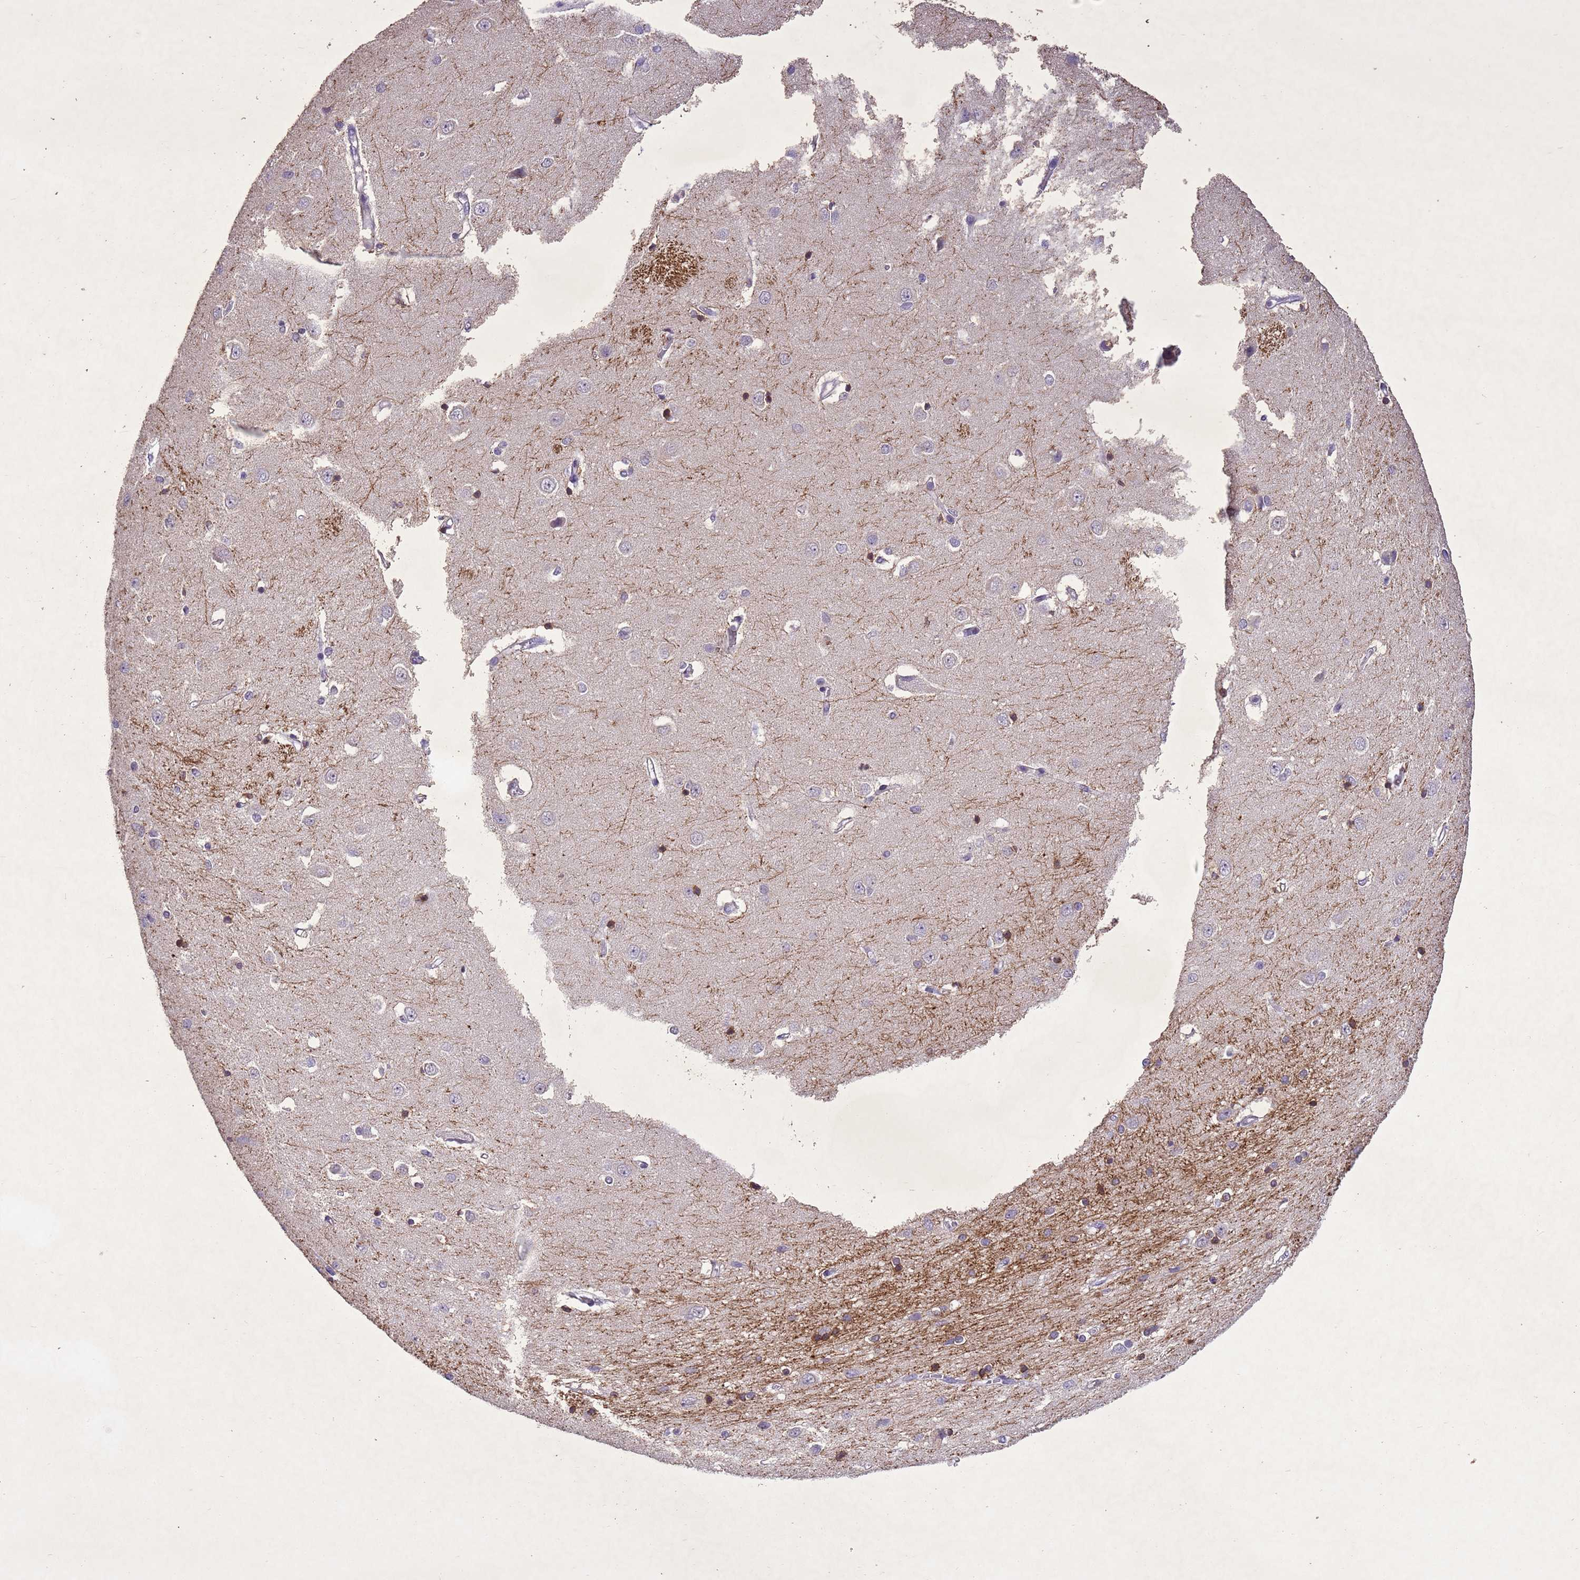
{"staining": {"intensity": "strong", "quantity": "<25%", "location": "cytoplasmic/membranous"}, "tissue": "caudate", "cell_type": "Glial cells", "image_type": "normal", "snomed": [{"axis": "morphology", "description": "Normal tissue, NOS"}, {"axis": "topography", "description": "Lateral ventricle wall"}], "caption": "This image exhibits IHC staining of benign human caudate, with medium strong cytoplasmic/membranous positivity in approximately <25% of glial cells.", "gene": "NLRP11", "patient": {"sex": "male", "age": 37}}